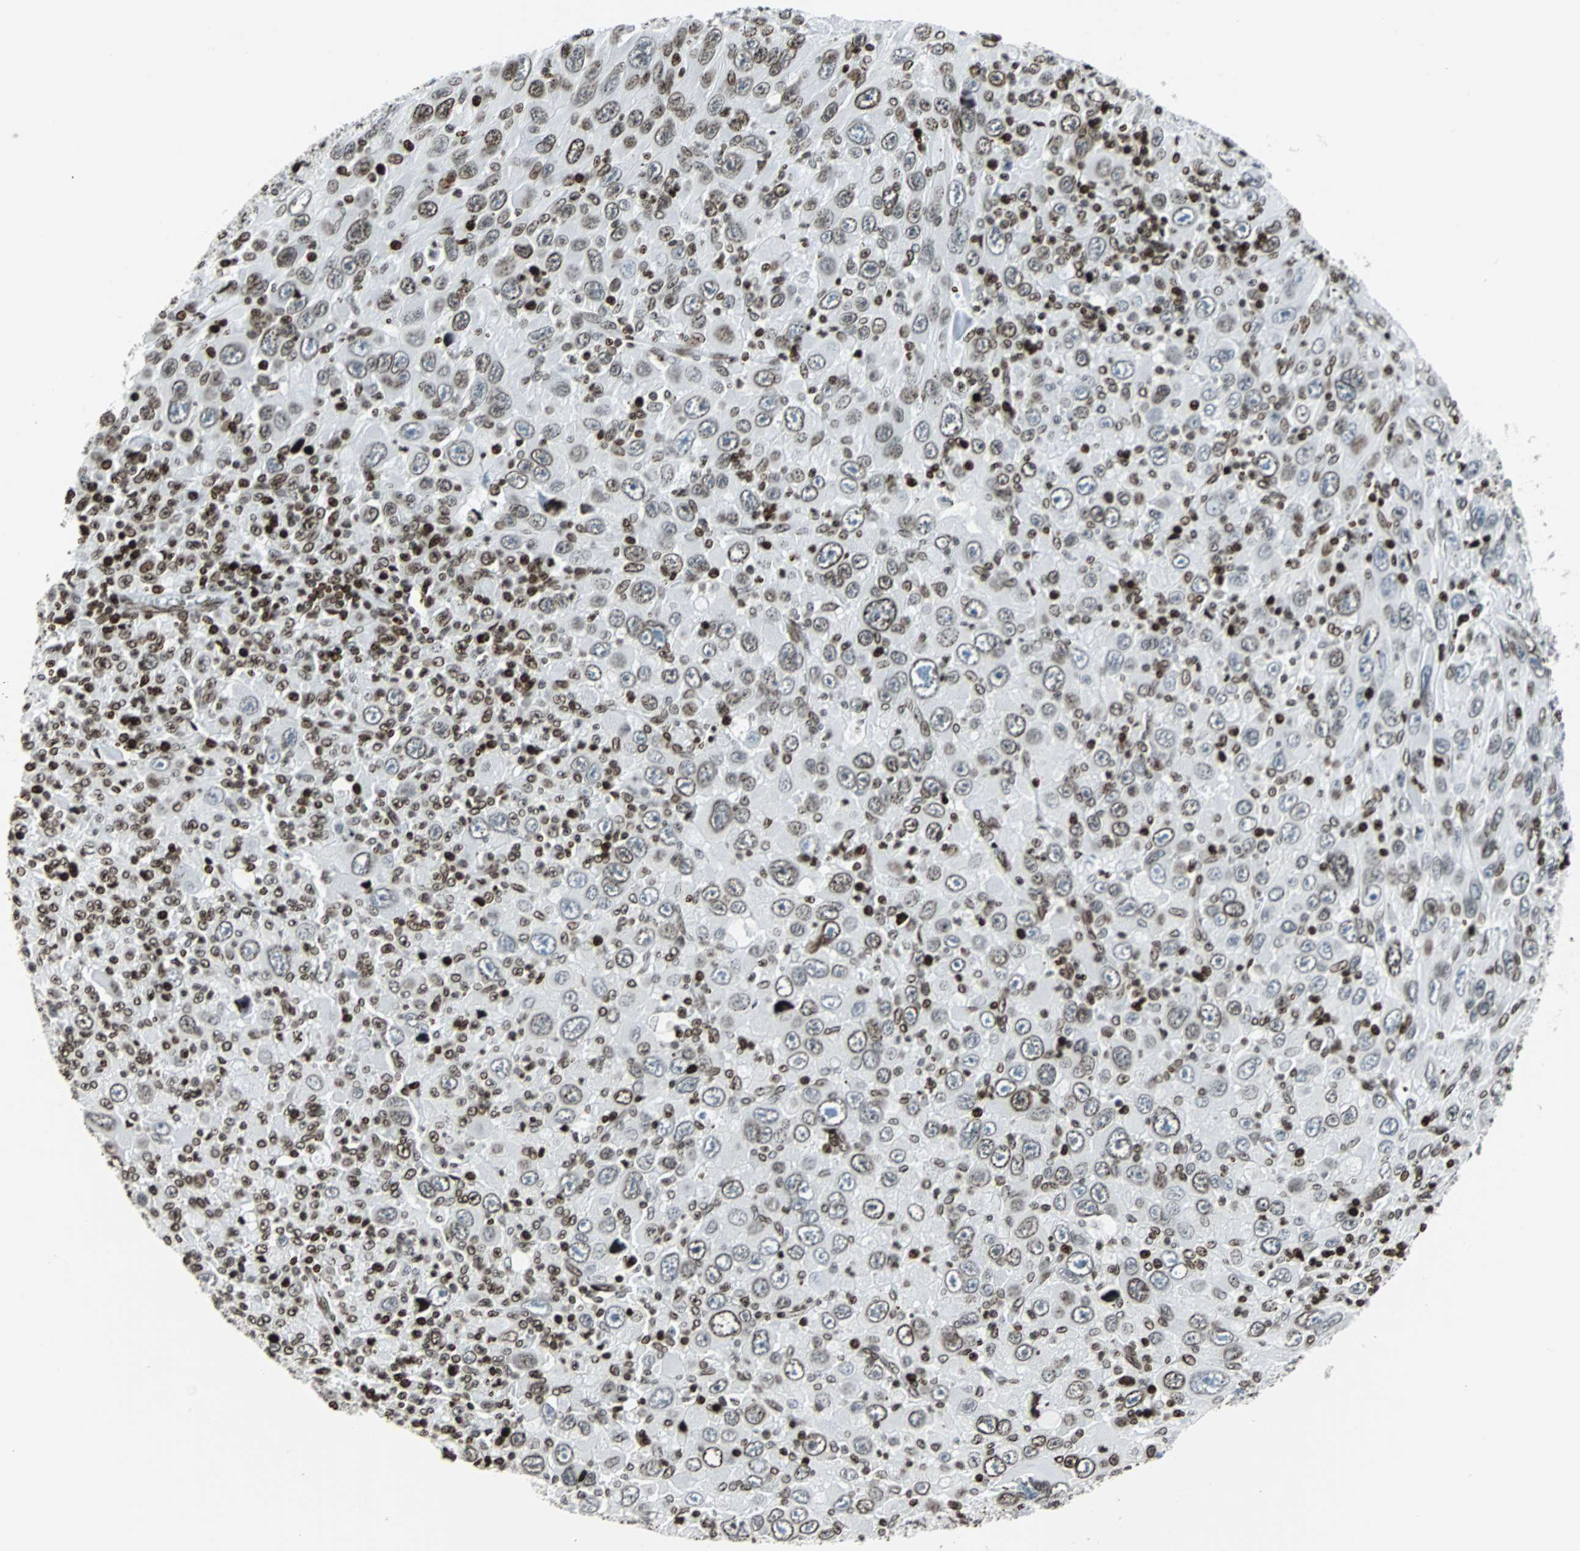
{"staining": {"intensity": "moderate", "quantity": "25%-75%", "location": "nuclear"}, "tissue": "melanoma", "cell_type": "Tumor cells", "image_type": "cancer", "snomed": [{"axis": "morphology", "description": "Malignant melanoma, Metastatic site"}, {"axis": "topography", "description": "Skin"}], "caption": "This photomicrograph demonstrates immunohistochemistry staining of human malignant melanoma (metastatic site), with medium moderate nuclear expression in approximately 25%-75% of tumor cells.", "gene": "ZNF131", "patient": {"sex": "female", "age": 56}}